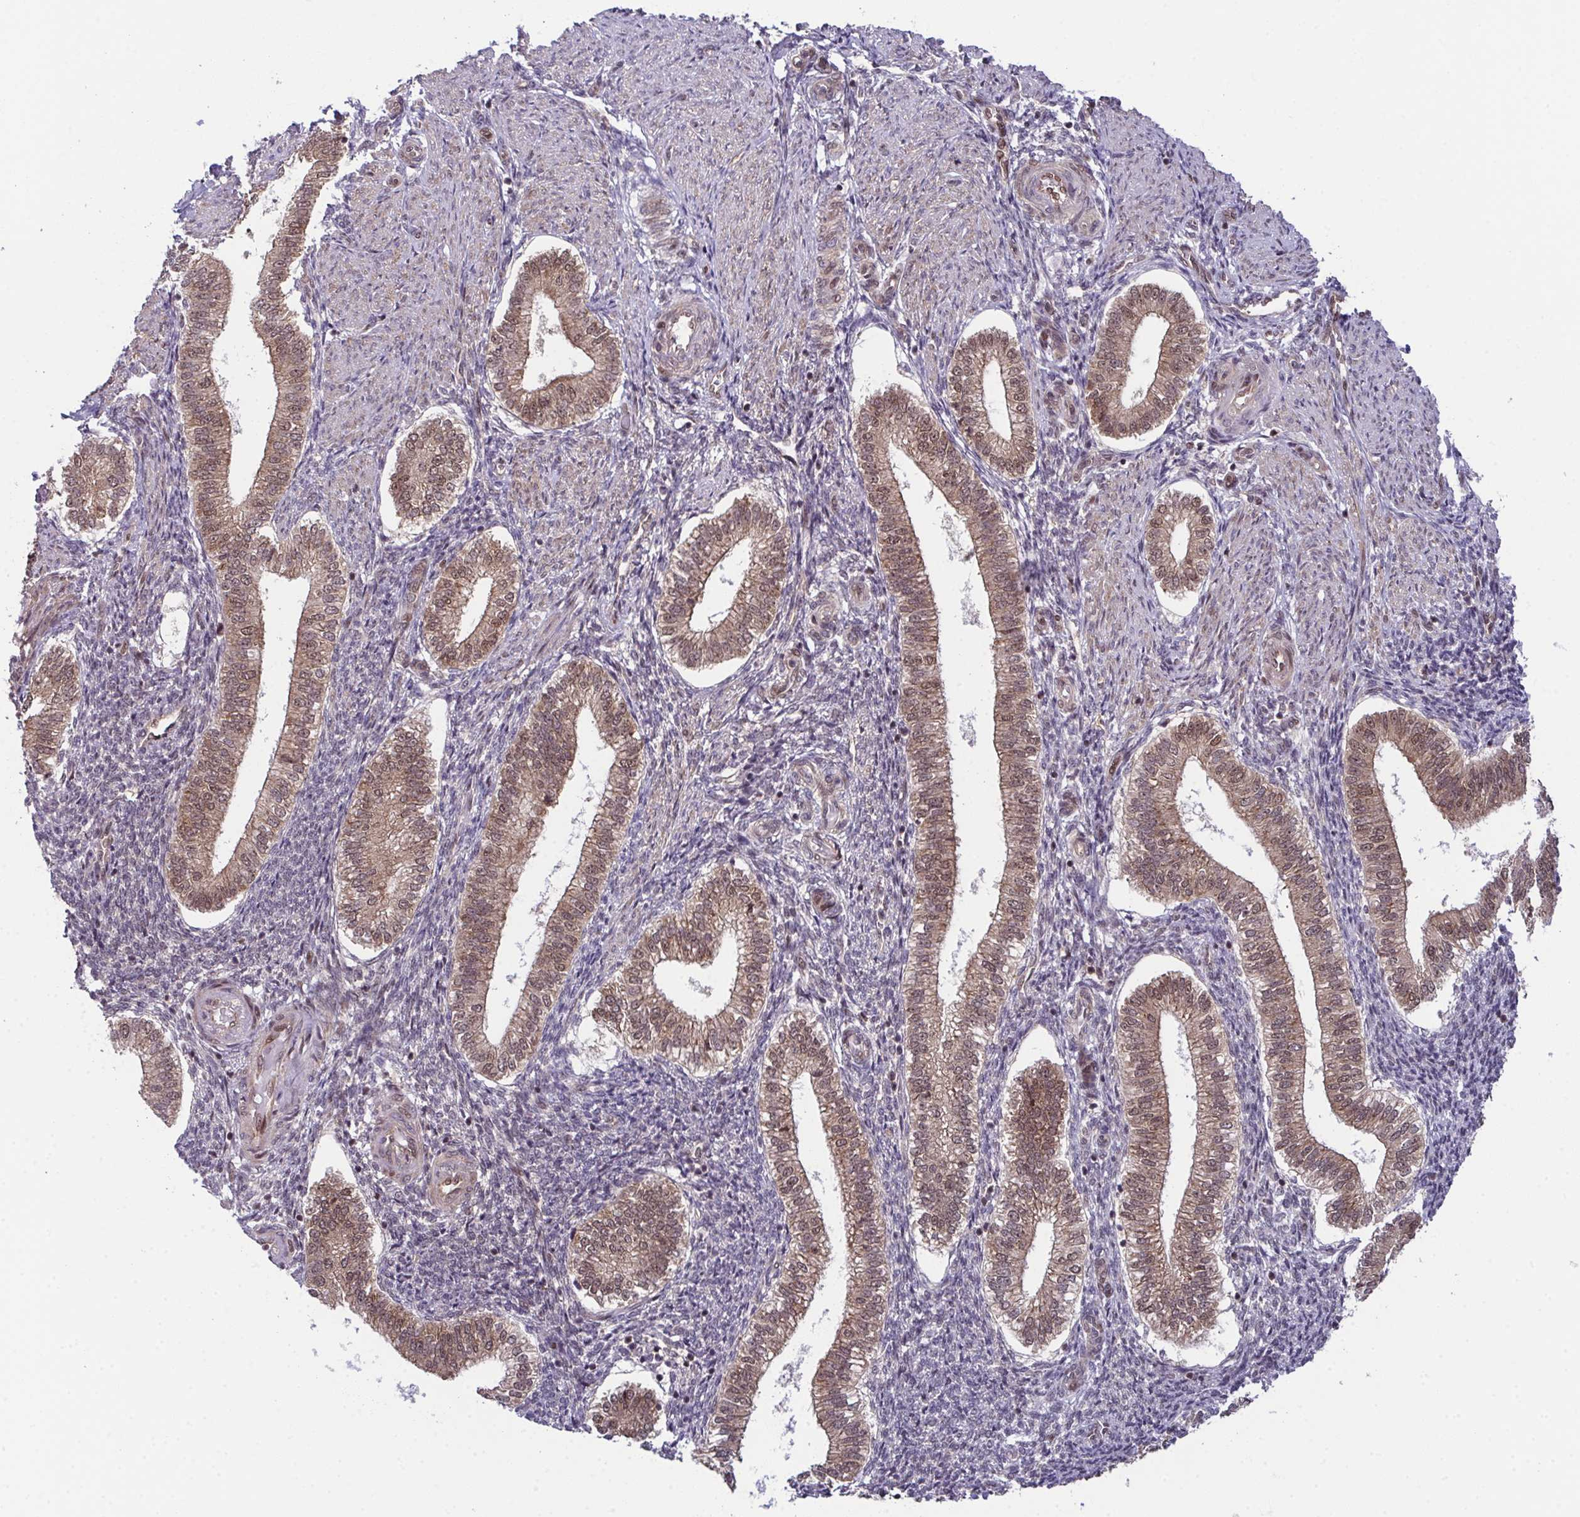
{"staining": {"intensity": "moderate", "quantity": "<25%", "location": "nuclear"}, "tissue": "endometrium", "cell_type": "Cells in endometrial stroma", "image_type": "normal", "snomed": [{"axis": "morphology", "description": "Normal tissue, NOS"}, {"axis": "topography", "description": "Endometrium"}], "caption": "IHC of normal endometrium shows low levels of moderate nuclear positivity in about <25% of cells in endometrial stroma. (brown staining indicates protein expression, while blue staining denotes nuclei).", "gene": "DNAJB1", "patient": {"sex": "female", "age": 25}}